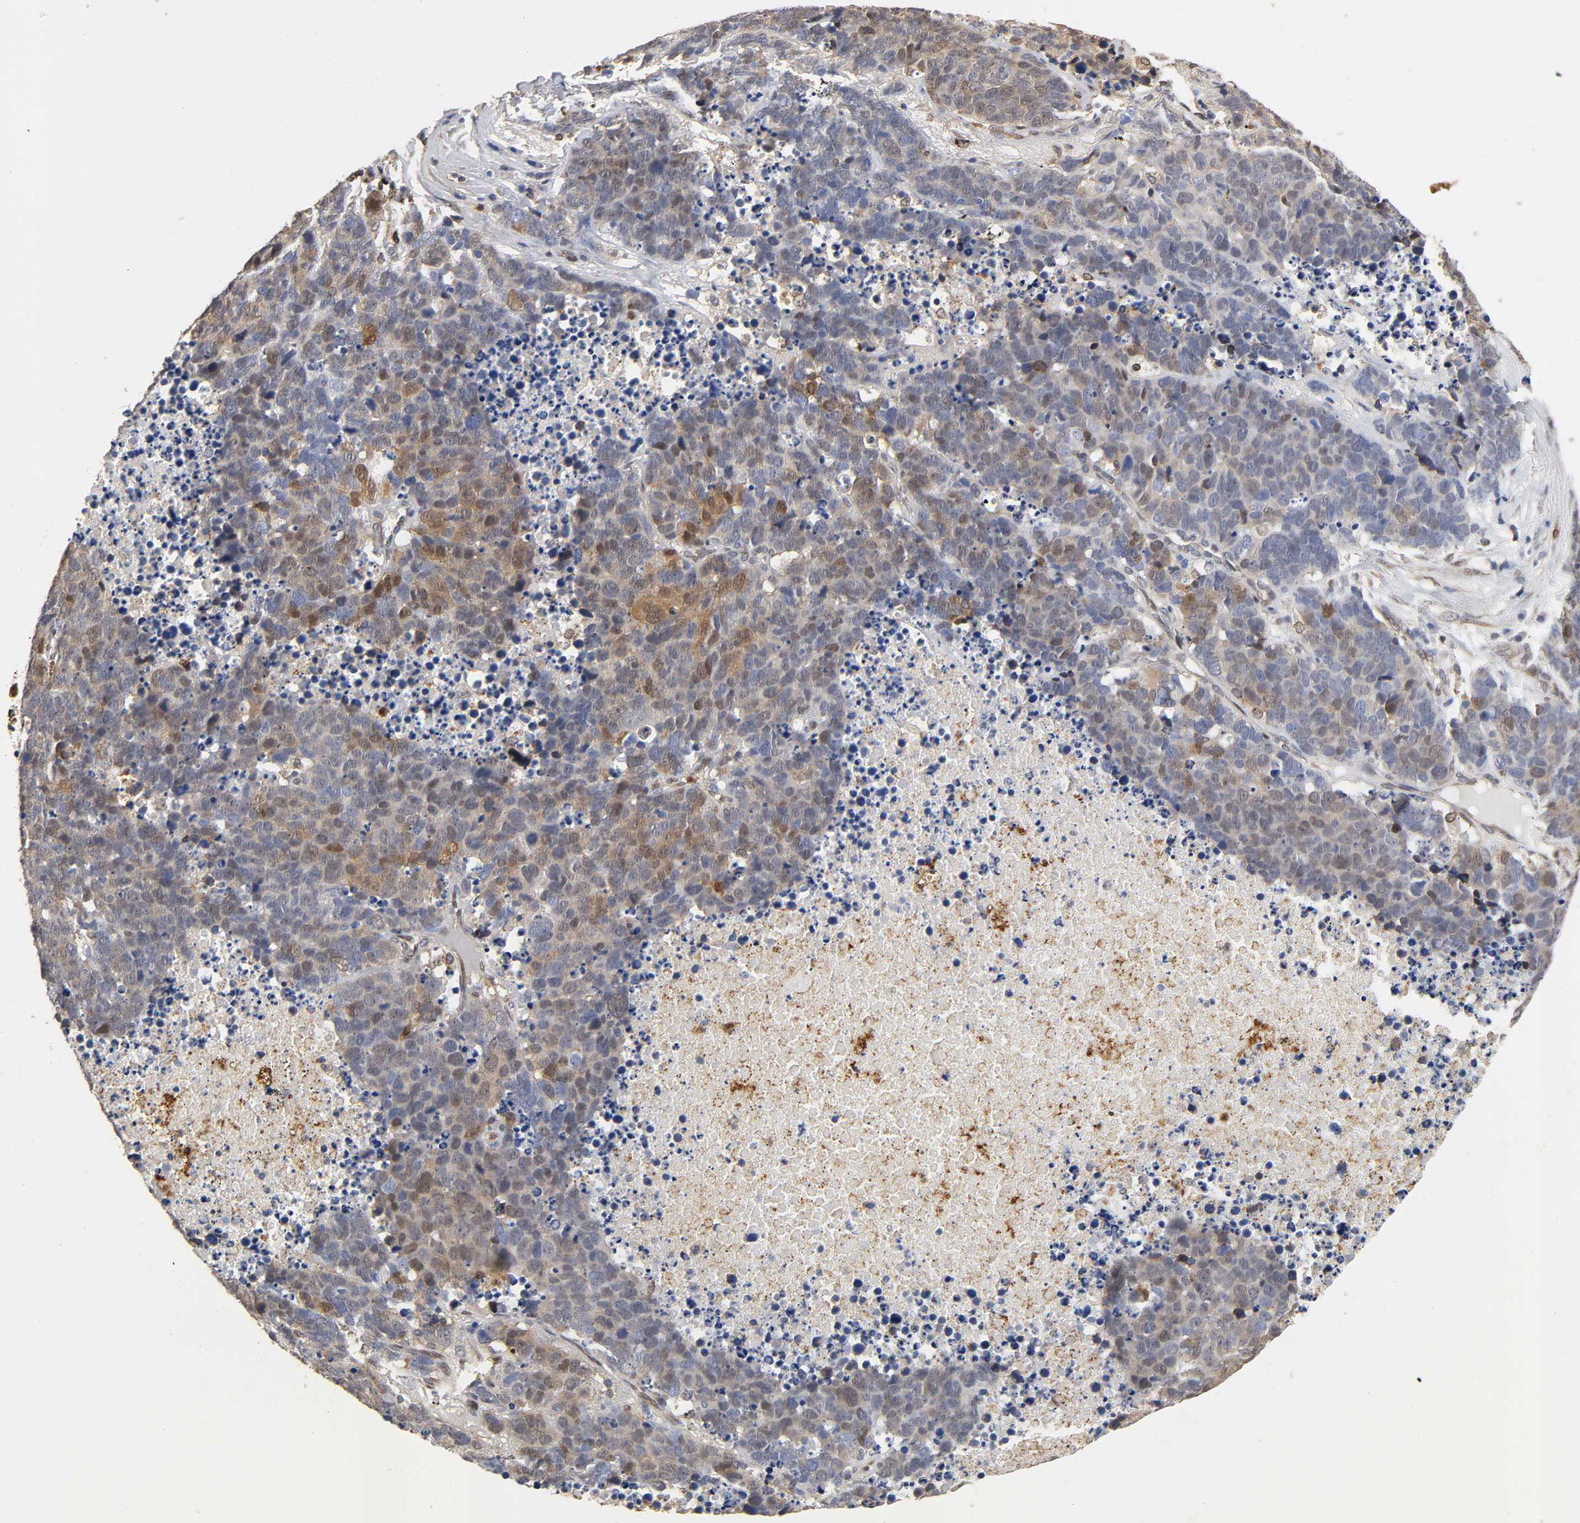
{"staining": {"intensity": "weak", "quantity": "25%-75%", "location": "cytoplasmic/membranous,nuclear"}, "tissue": "lung cancer", "cell_type": "Tumor cells", "image_type": "cancer", "snomed": [{"axis": "morphology", "description": "Carcinoid, malignant, NOS"}, {"axis": "topography", "description": "Lung"}], "caption": "Tumor cells display weak cytoplasmic/membranous and nuclear staining in about 25%-75% of cells in lung cancer (carcinoid (malignant)).", "gene": "ANXA11", "patient": {"sex": "male", "age": 60}}